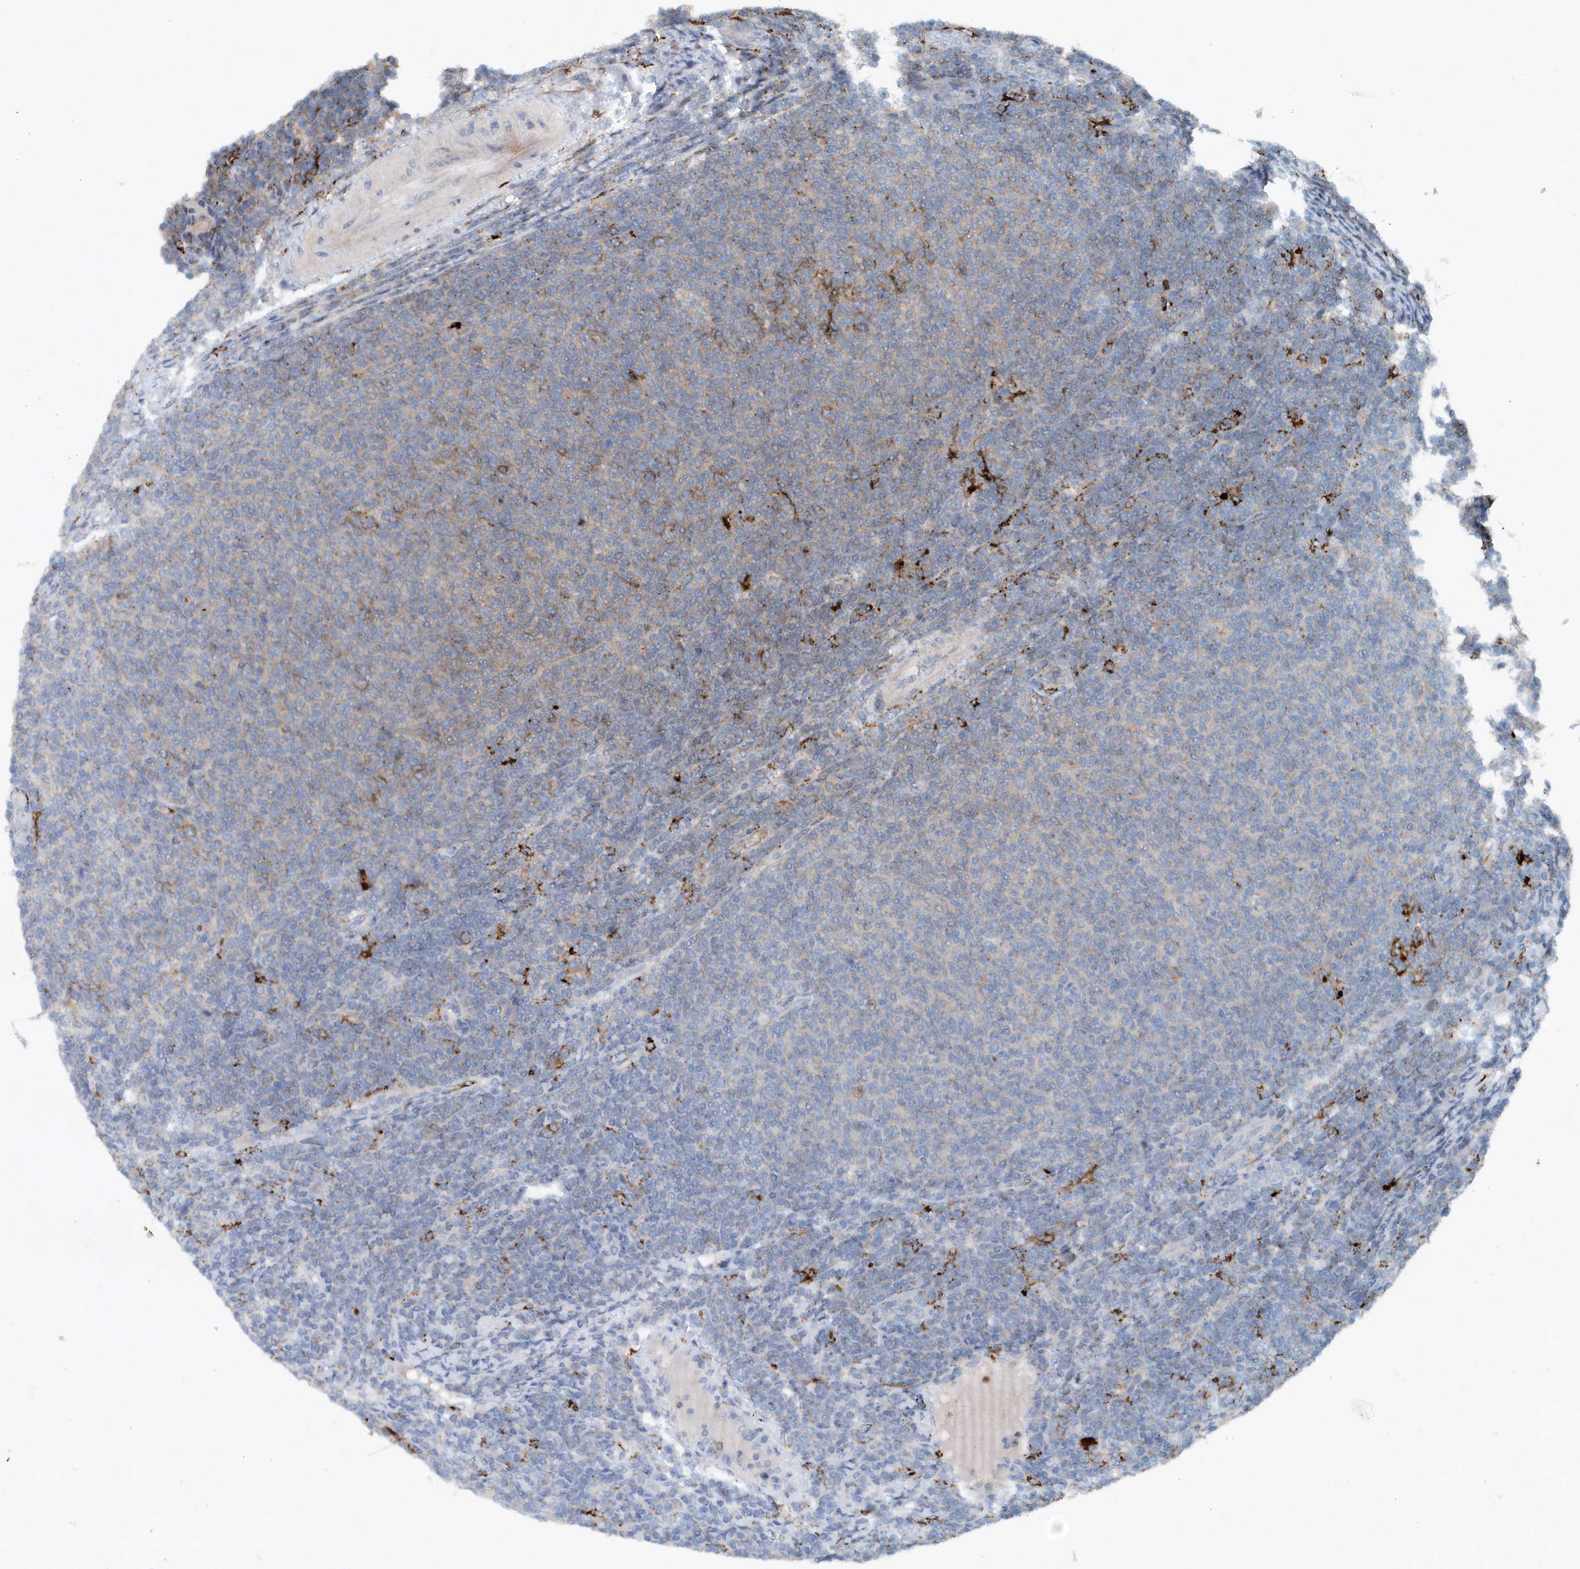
{"staining": {"intensity": "weak", "quantity": "<25%", "location": "cytoplasmic/membranous"}, "tissue": "lymphoma", "cell_type": "Tumor cells", "image_type": "cancer", "snomed": [{"axis": "morphology", "description": "Malignant lymphoma, non-Hodgkin's type, Low grade"}, {"axis": "topography", "description": "Lymph node"}], "caption": "Tumor cells are negative for brown protein staining in malignant lymphoma, non-Hodgkin's type (low-grade). Nuclei are stained in blue.", "gene": "P2RY10", "patient": {"sex": "male", "age": 66}}